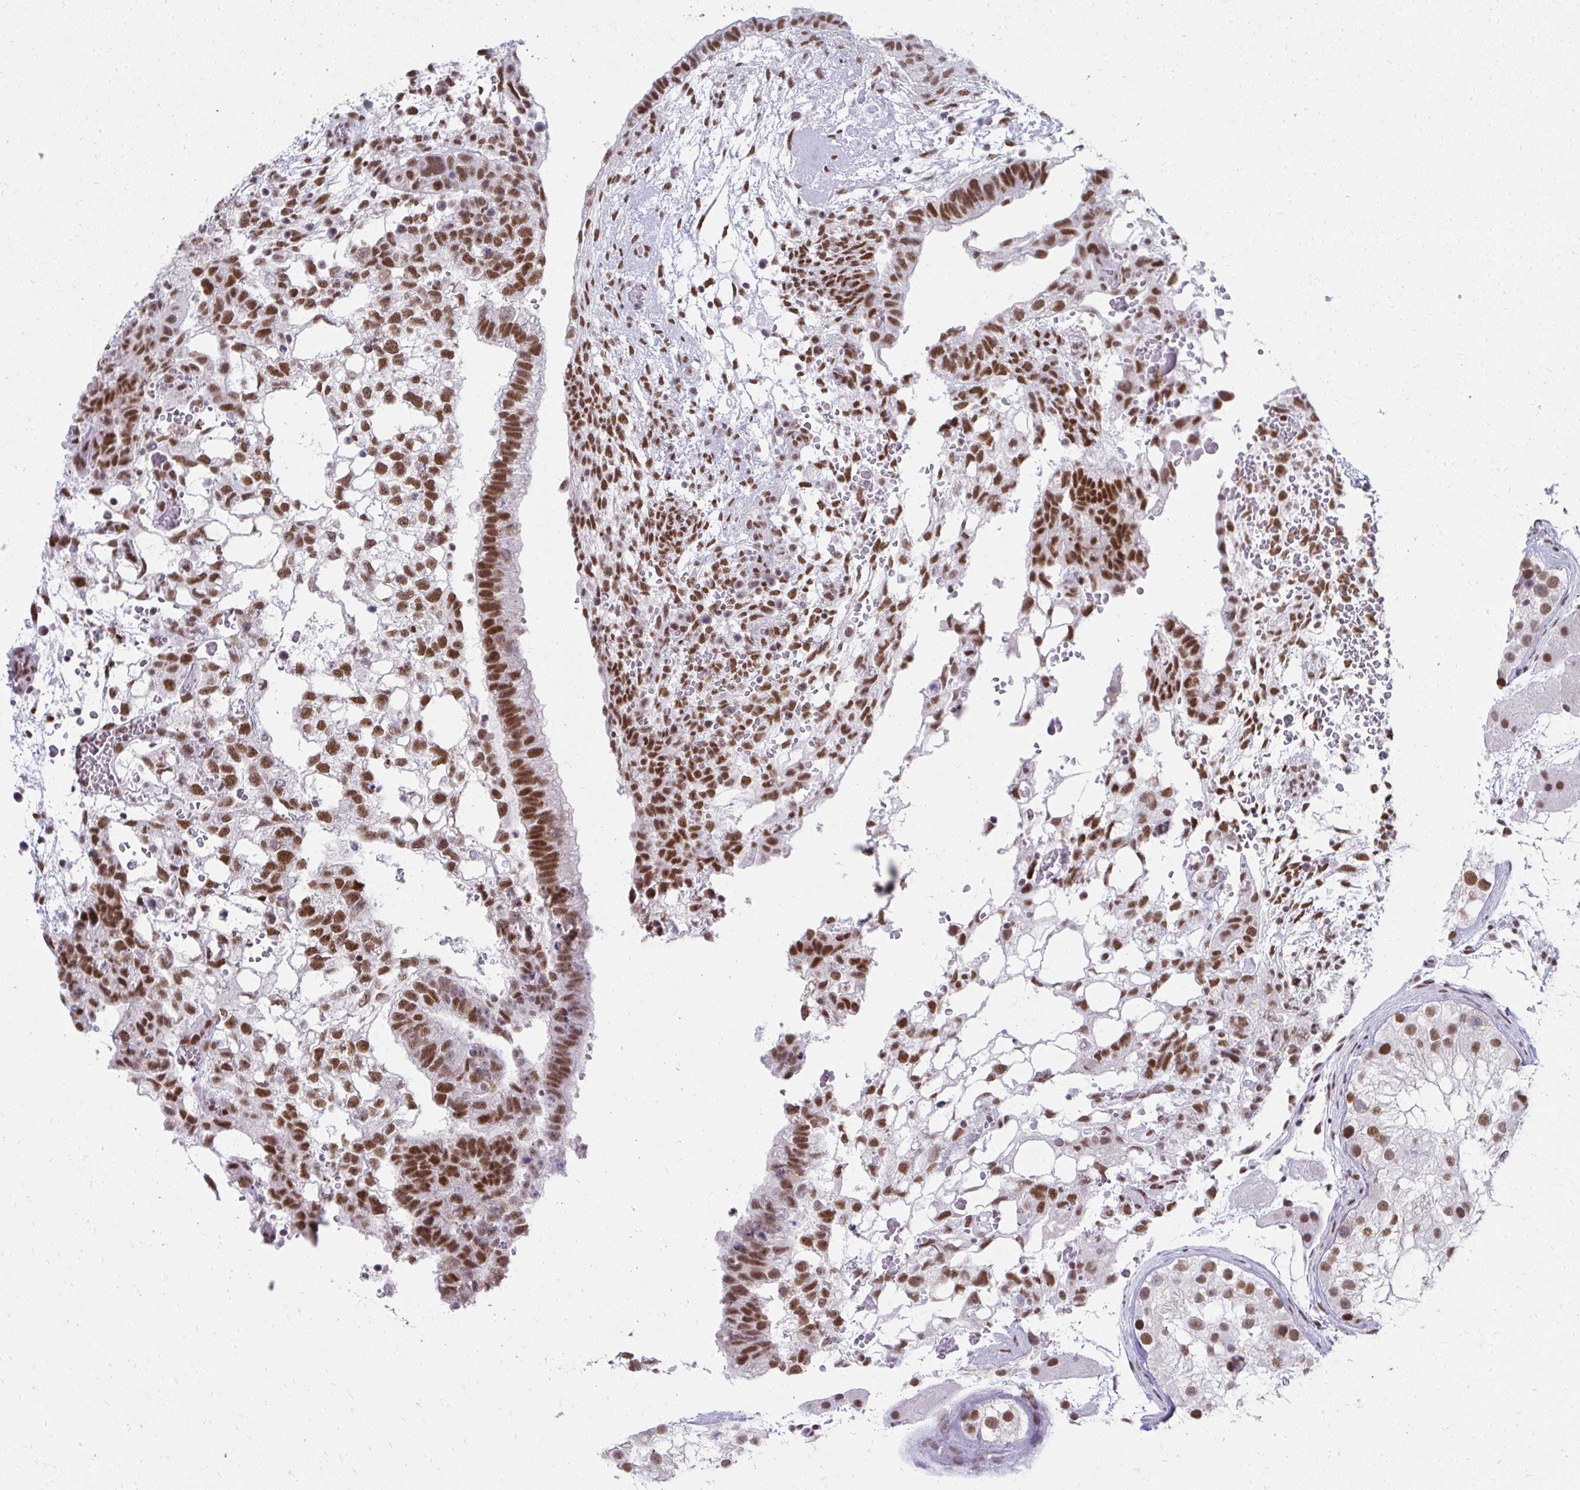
{"staining": {"intensity": "strong", "quantity": ">75%", "location": "nuclear"}, "tissue": "testis cancer", "cell_type": "Tumor cells", "image_type": "cancer", "snomed": [{"axis": "morphology", "description": "Normal tissue, NOS"}, {"axis": "morphology", "description": "Carcinoma, Embryonal, NOS"}, {"axis": "topography", "description": "Testis"}], "caption": "About >75% of tumor cells in testis cancer (embryonal carcinoma) exhibit strong nuclear protein staining as visualized by brown immunohistochemical staining.", "gene": "CREBBP", "patient": {"sex": "male", "age": 32}}